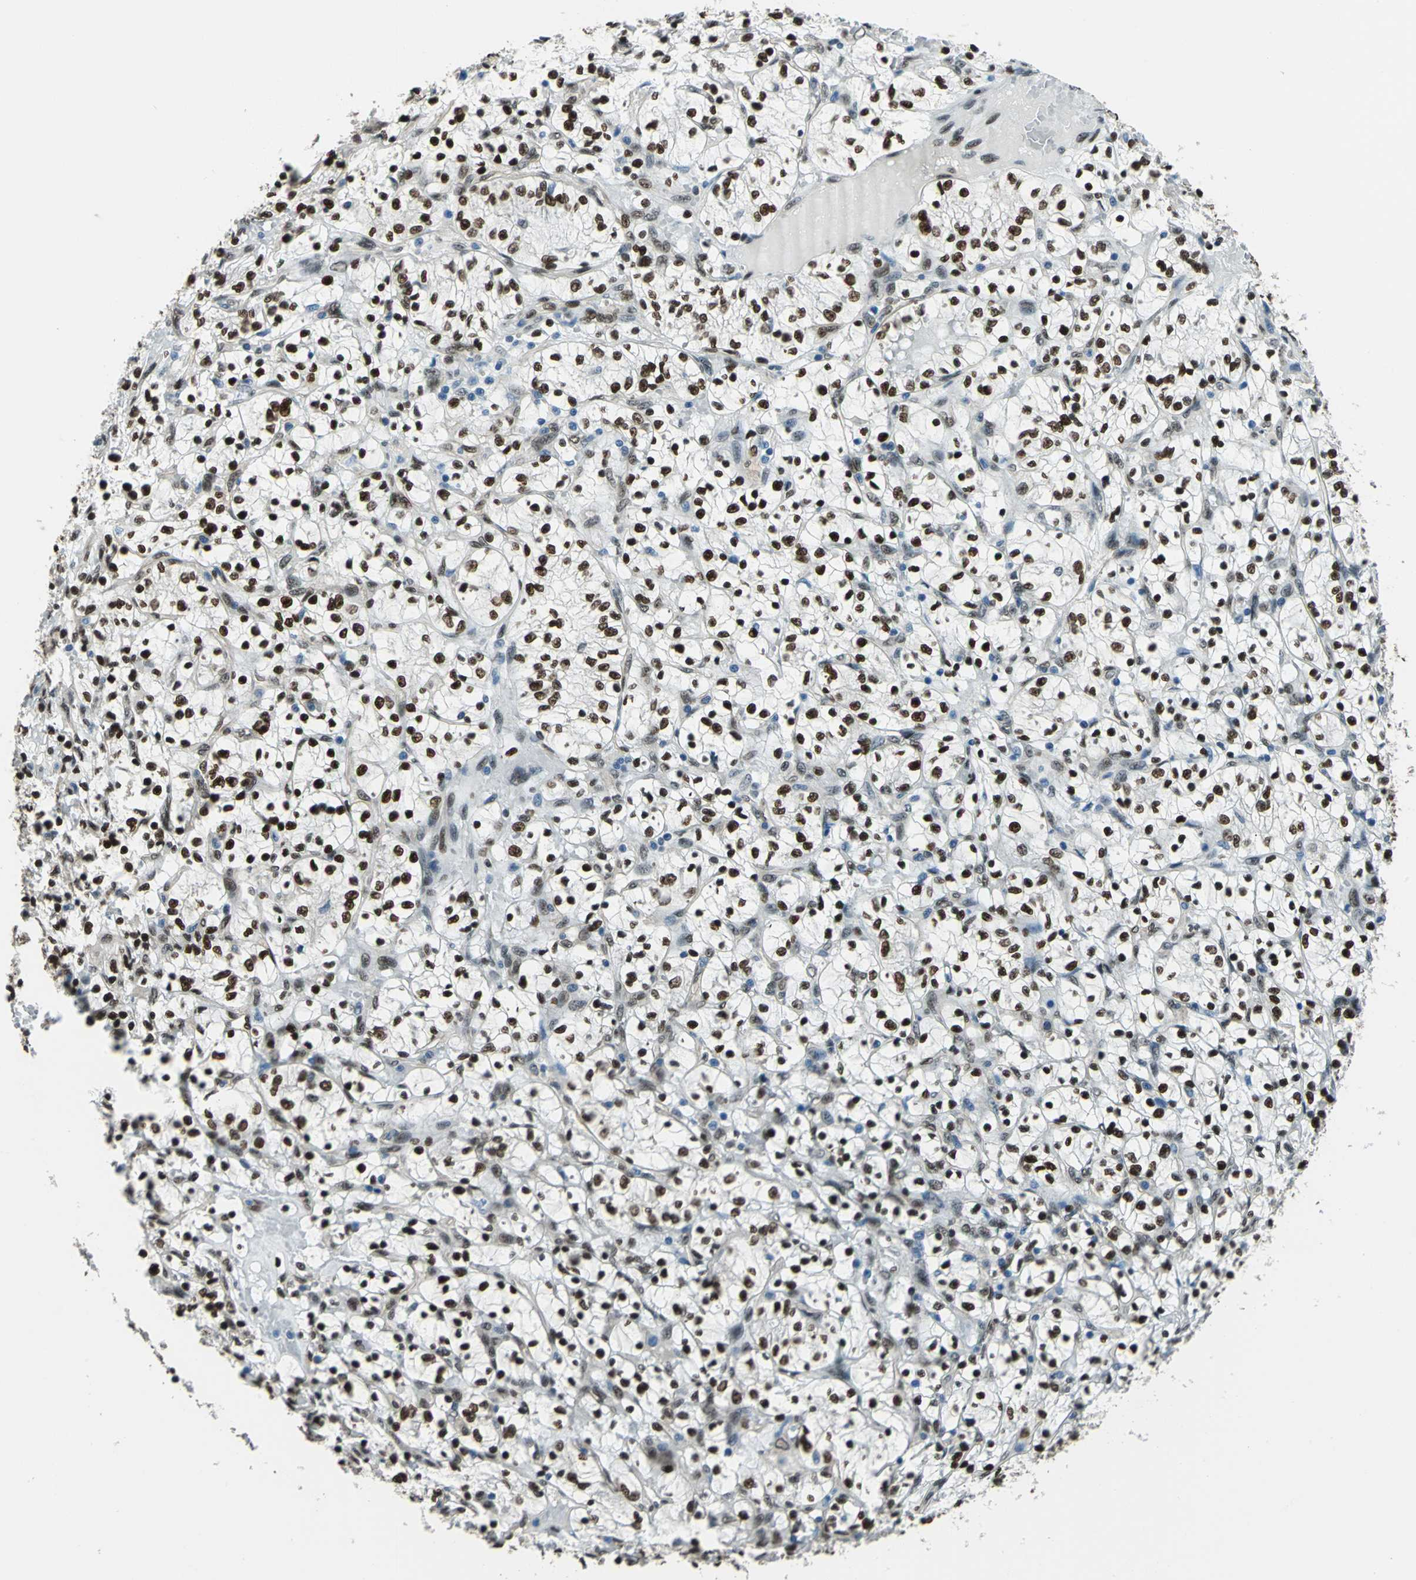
{"staining": {"intensity": "strong", "quantity": ">75%", "location": "nuclear"}, "tissue": "renal cancer", "cell_type": "Tumor cells", "image_type": "cancer", "snomed": [{"axis": "morphology", "description": "Adenocarcinoma, NOS"}, {"axis": "topography", "description": "Kidney"}], "caption": "About >75% of tumor cells in renal adenocarcinoma exhibit strong nuclear protein positivity as visualized by brown immunohistochemical staining.", "gene": "NFIA", "patient": {"sex": "female", "age": 69}}